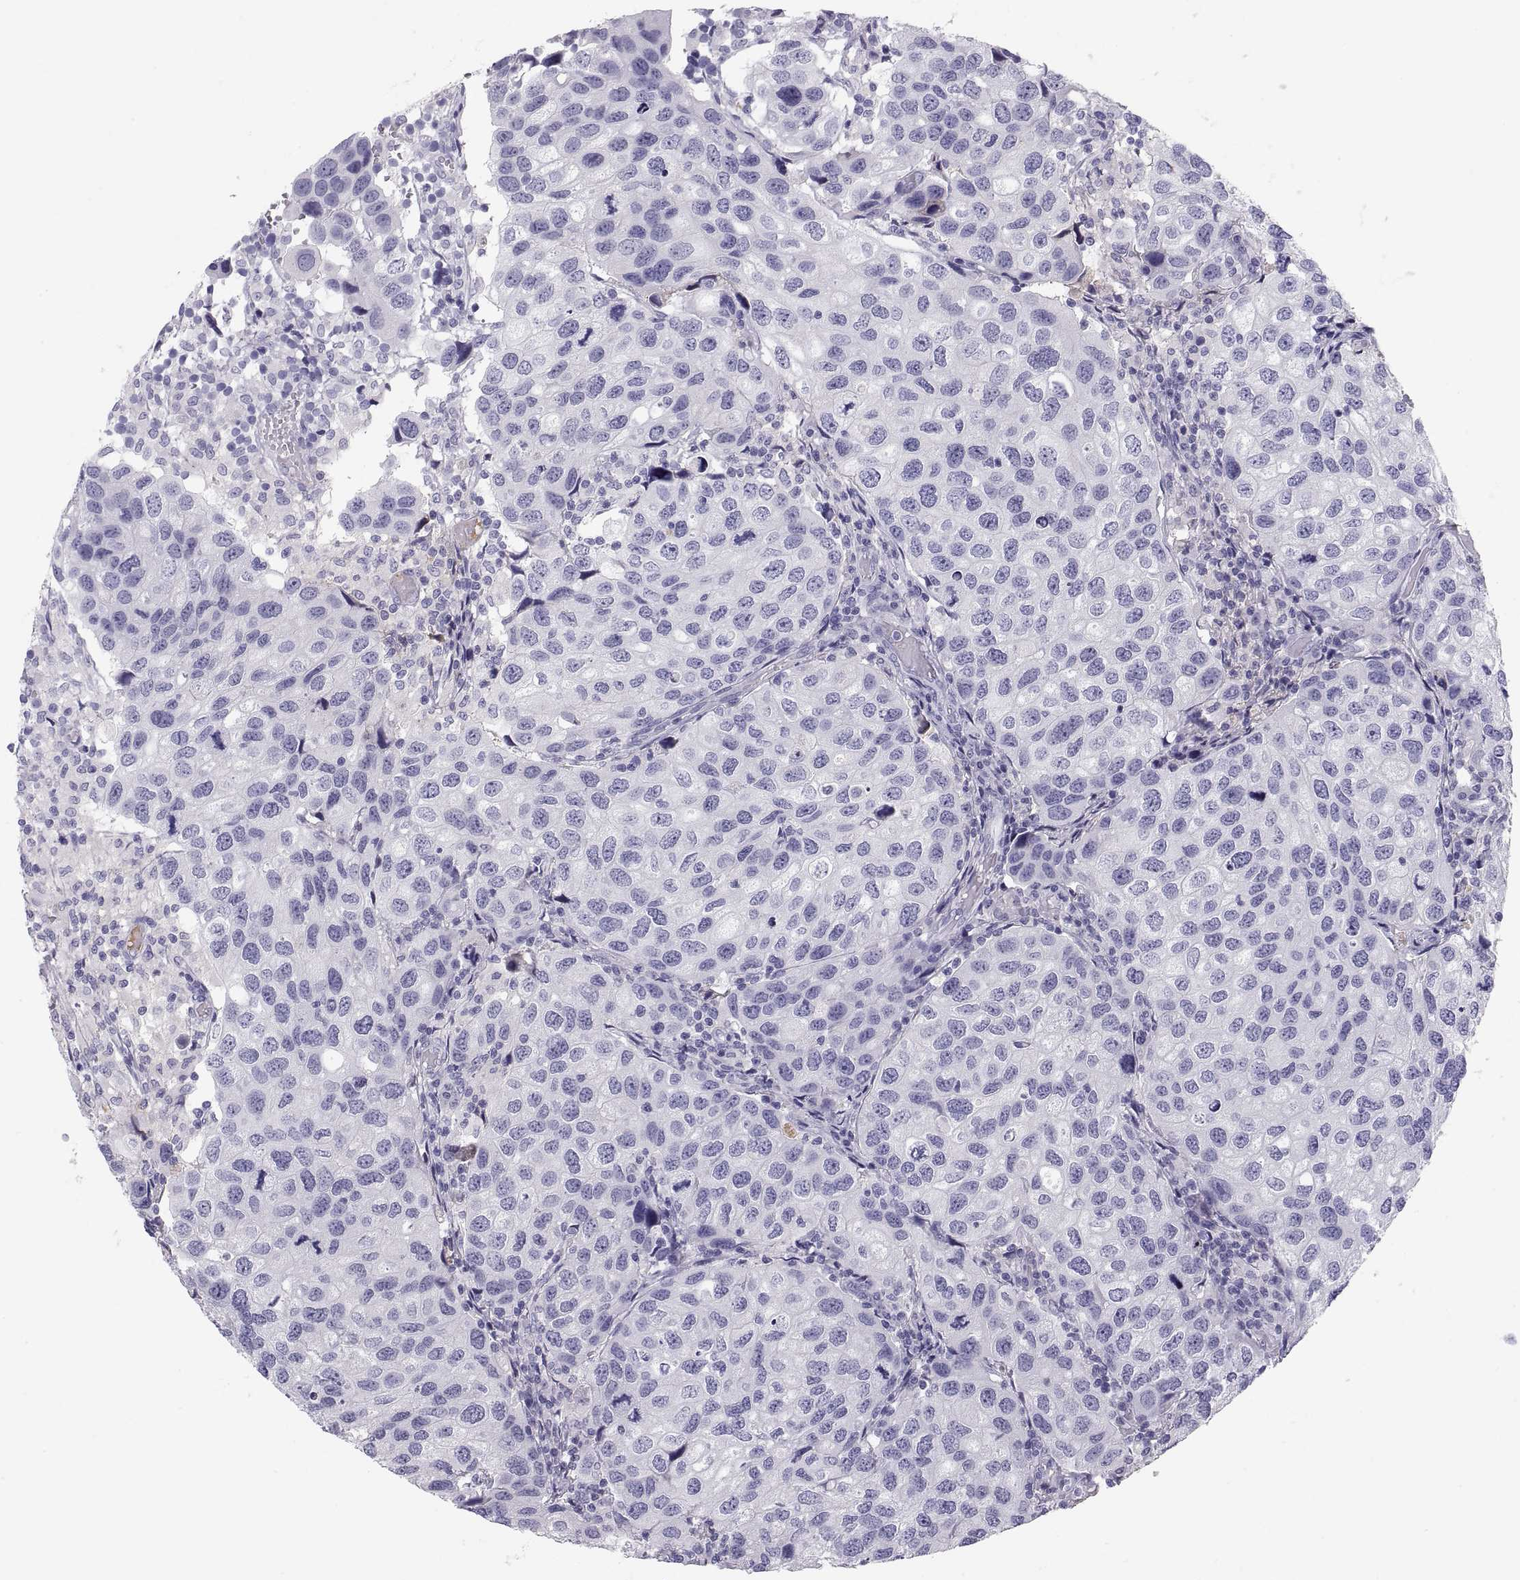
{"staining": {"intensity": "negative", "quantity": "none", "location": "none"}, "tissue": "urothelial cancer", "cell_type": "Tumor cells", "image_type": "cancer", "snomed": [{"axis": "morphology", "description": "Urothelial carcinoma, High grade"}, {"axis": "topography", "description": "Urinary bladder"}], "caption": "Protein analysis of high-grade urothelial carcinoma demonstrates no significant positivity in tumor cells. (Stains: DAB immunohistochemistry (IHC) with hematoxylin counter stain, Microscopy: brightfield microscopy at high magnification).", "gene": "MAGEB2", "patient": {"sex": "male", "age": 79}}